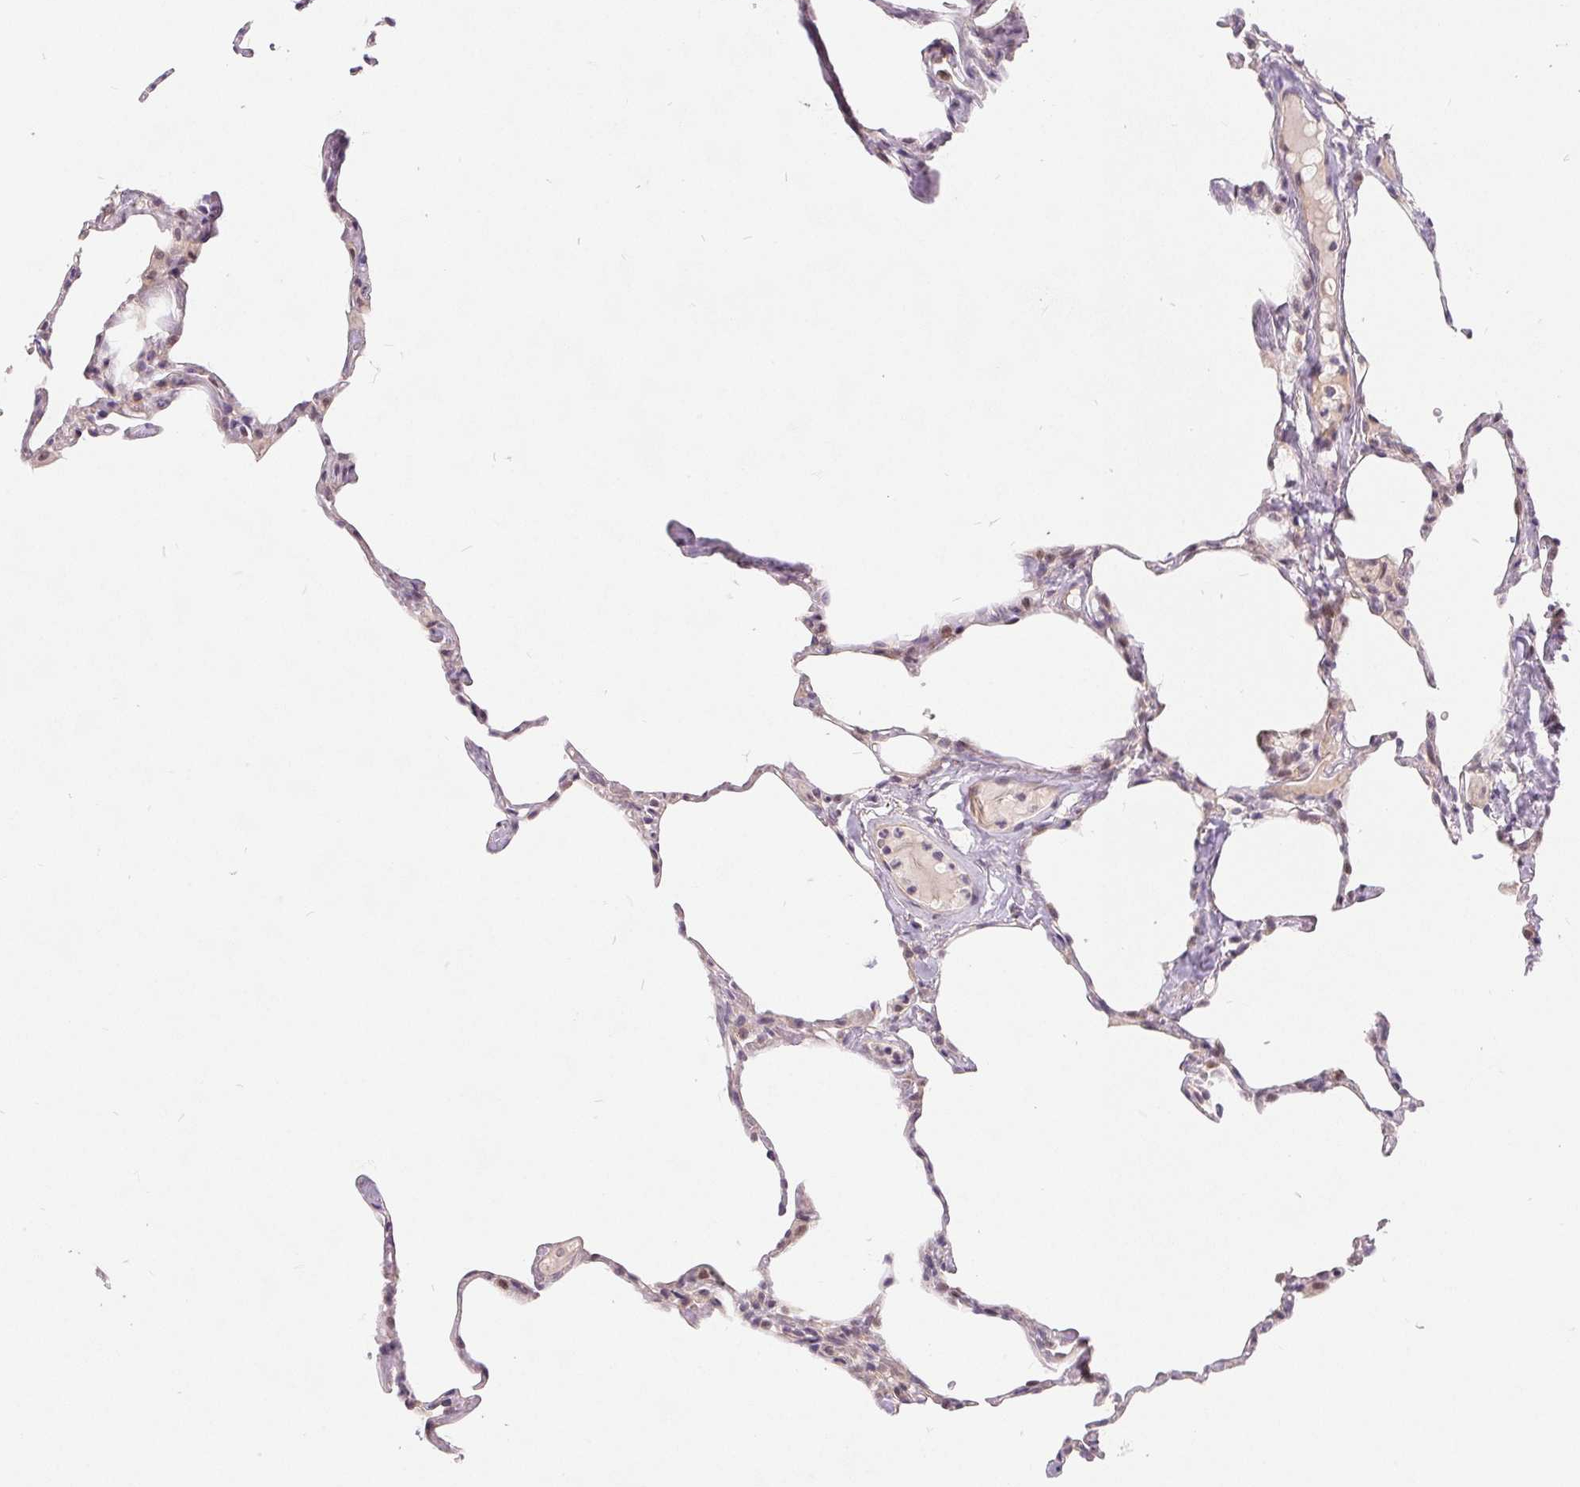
{"staining": {"intensity": "weak", "quantity": "<25%", "location": "nuclear"}, "tissue": "lung", "cell_type": "Alveolar cells", "image_type": "normal", "snomed": [{"axis": "morphology", "description": "Normal tissue, NOS"}, {"axis": "topography", "description": "Lung"}], "caption": "This is a photomicrograph of immunohistochemistry (IHC) staining of normal lung, which shows no positivity in alveolar cells.", "gene": "NRG2", "patient": {"sex": "male", "age": 65}}